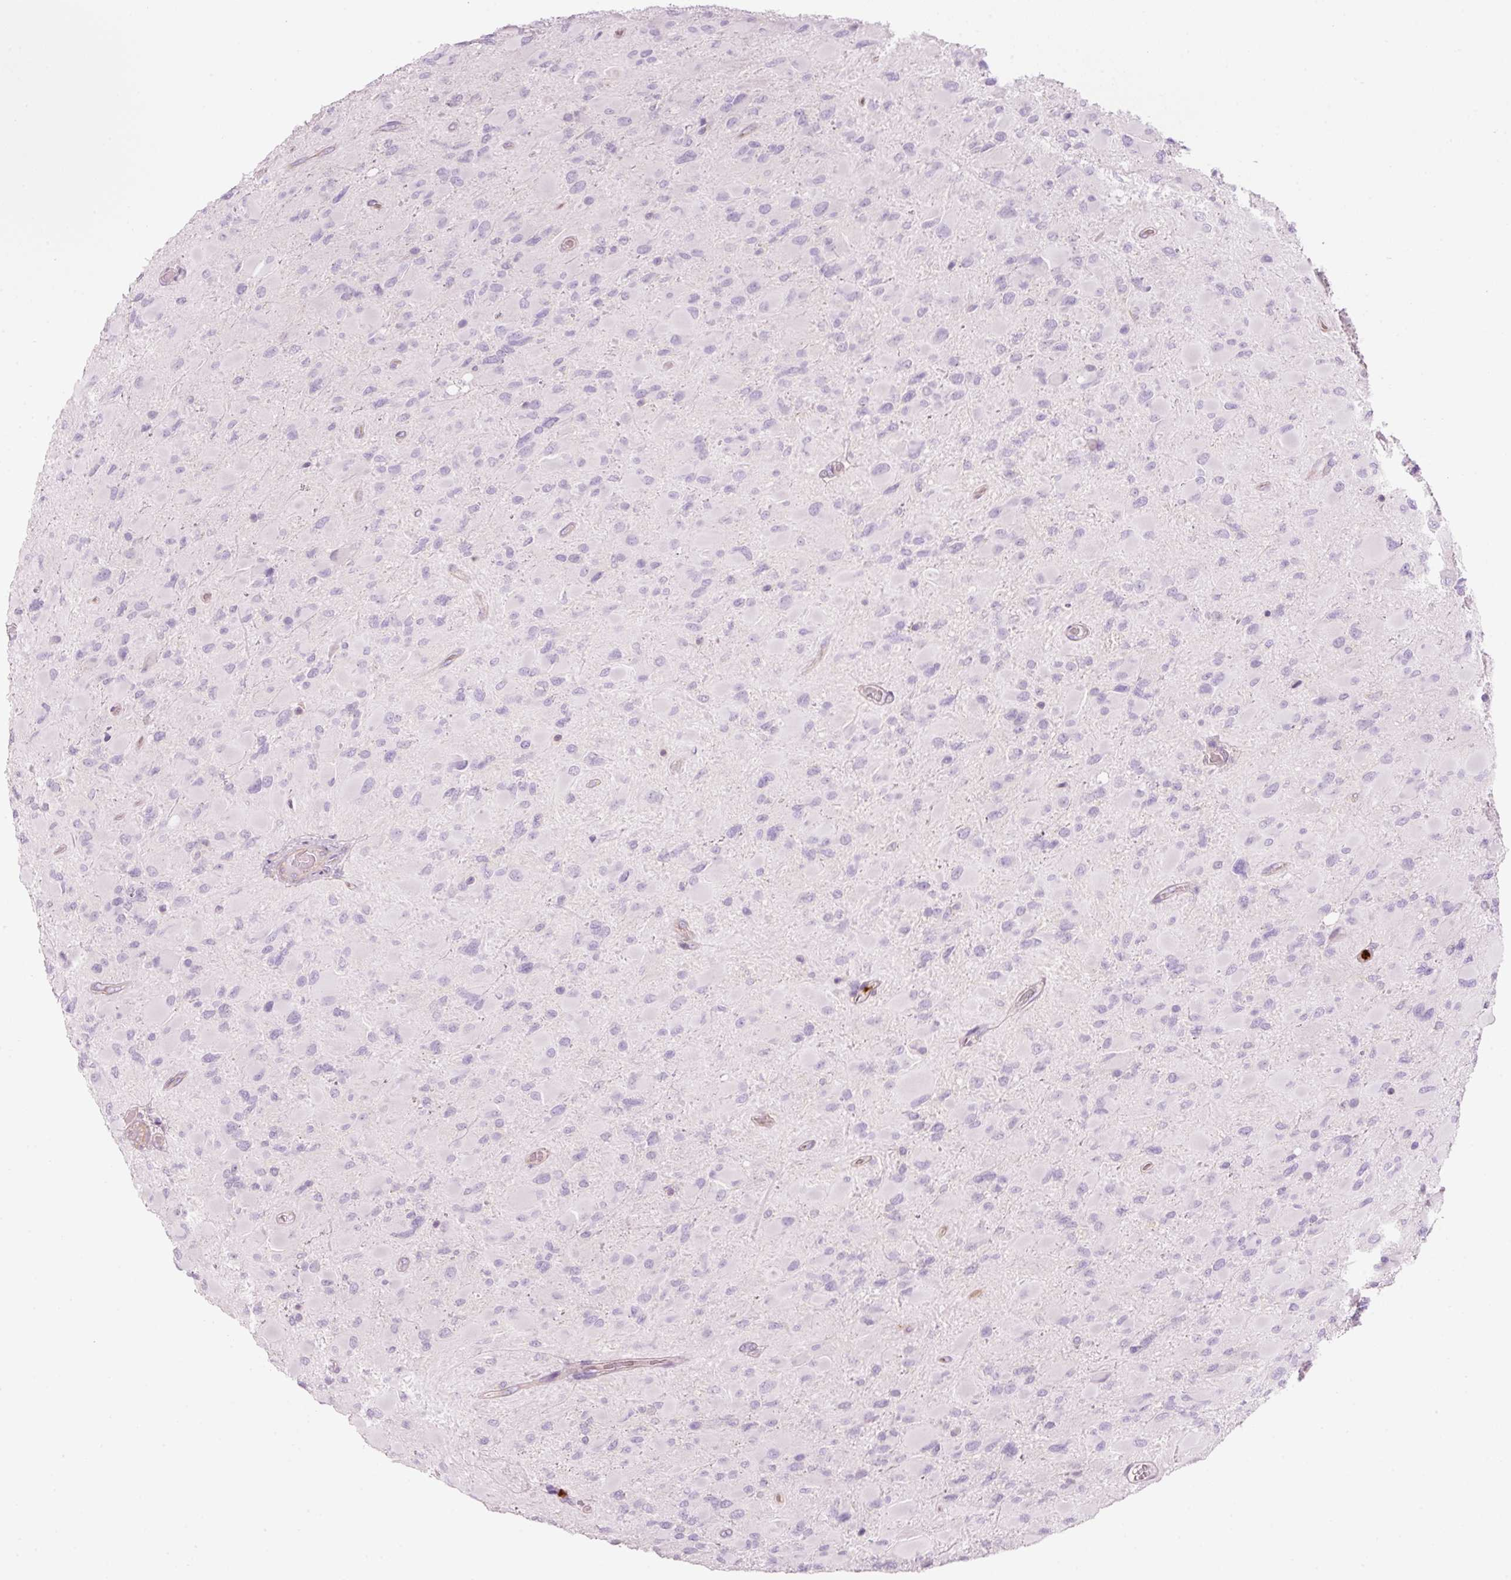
{"staining": {"intensity": "negative", "quantity": "none", "location": "none"}, "tissue": "glioma", "cell_type": "Tumor cells", "image_type": "cancer", "snomed": [{"axis": "morphology", "description": "Glioma, malignant, High grade"}, {"axis": "topography", "description": "Cerebral cortex"}], "caption": "A histopathology image of malignant high-grade glioma stained for a protein shows no brown staining in tumor cells.", "gene": "MAP3K3", "patient": {"sex": "female", "age": 36}}